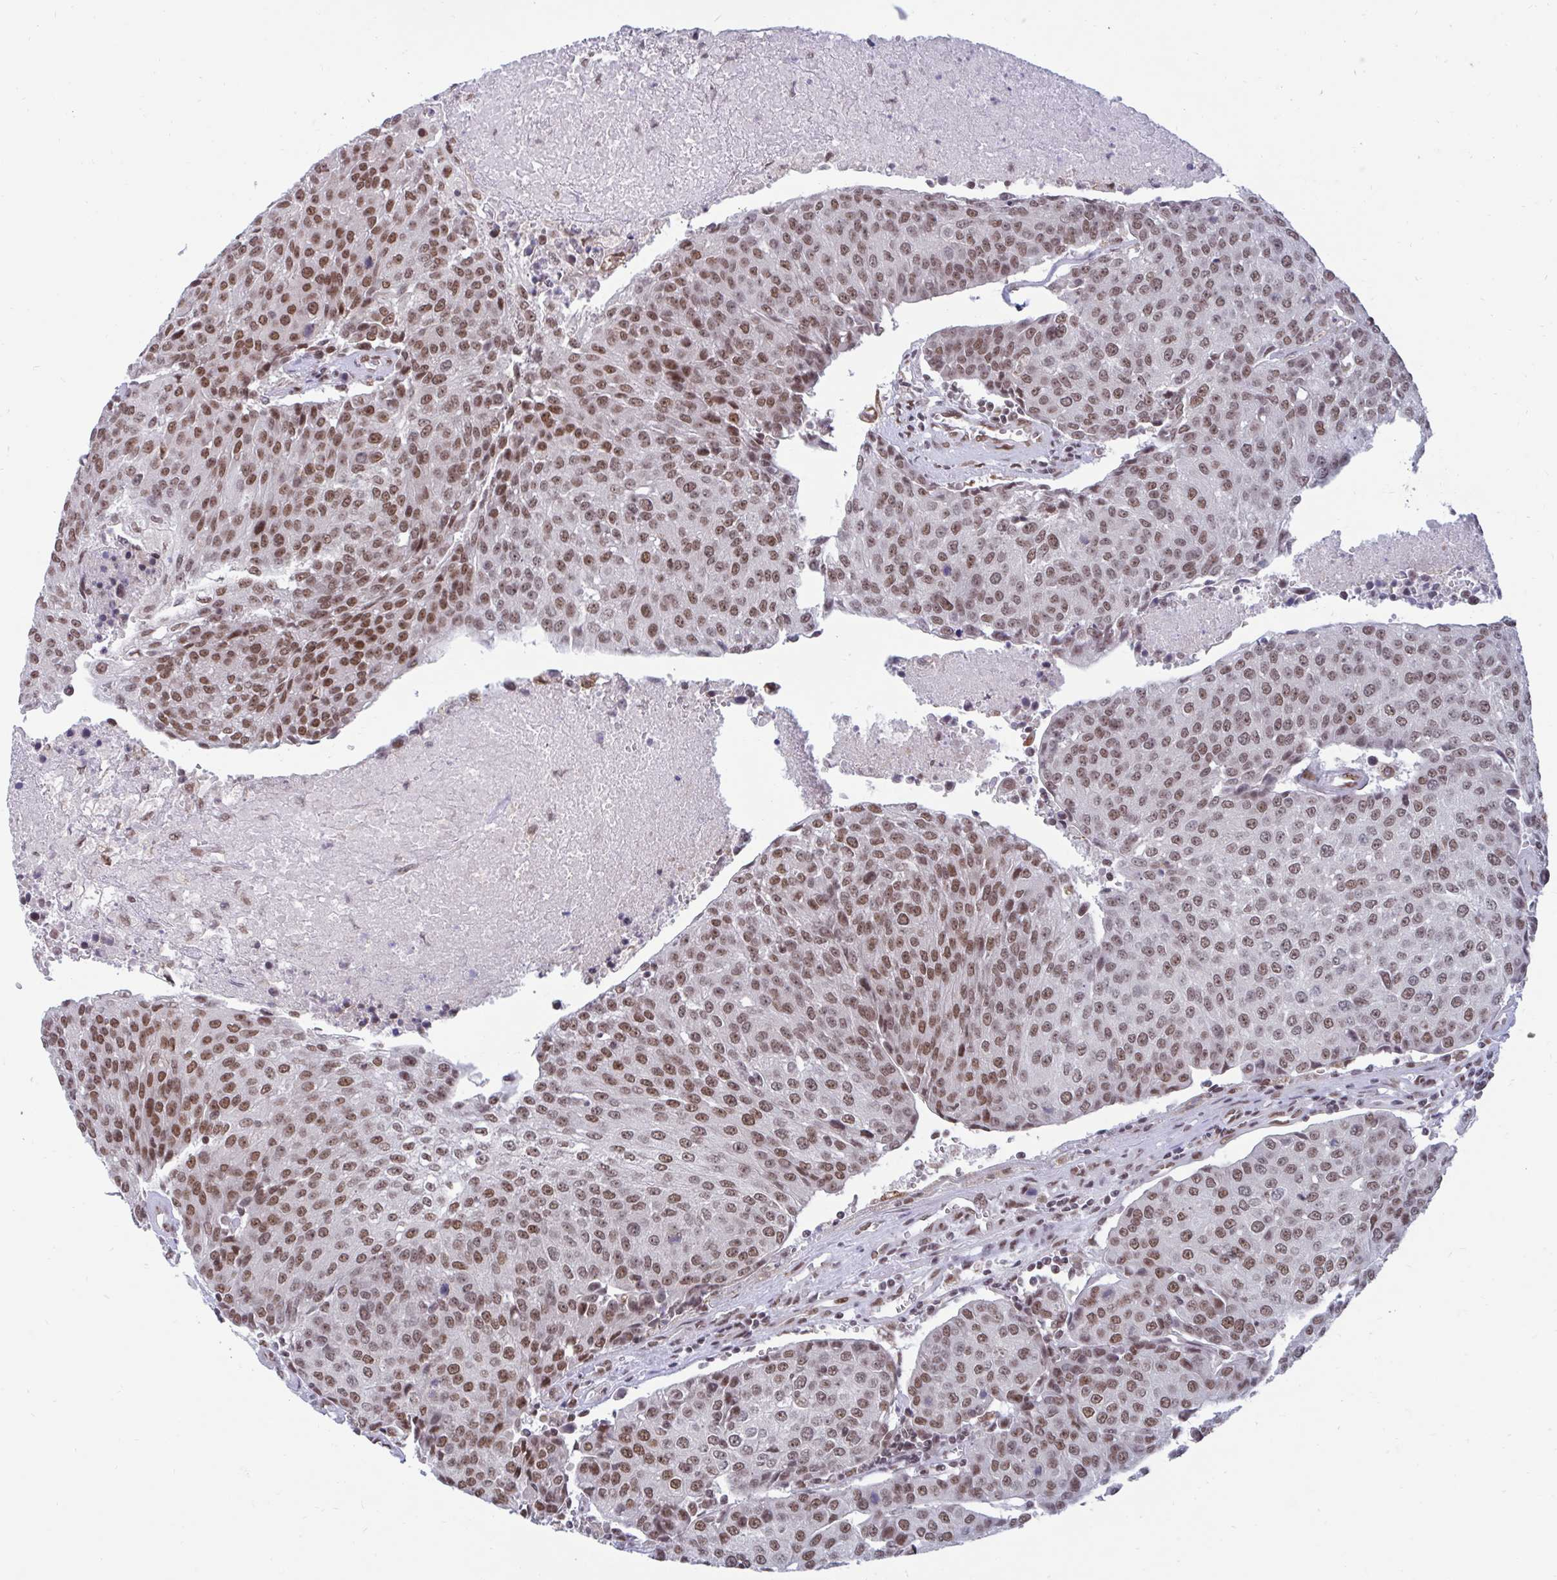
{"staining": {"intensity": "moderate", "quantity": ">75%", "location": "nuclear"}, "tissue": "urothelial cancer", "cell_type": "Tumor cells", "image_type": "cancer", "snomed": [{"axis": "morphology", "description": "Urothelial carcinoma, High grade"}, {"axis": "topography", "description": "Urinary bladder"}], "caption": "Protein staining shows moderate nuclear positivity in about >75% of tumor cells in urothelial cancer.", "gene": "PHF10", "patient": {"sex": "female", "age": 85}}